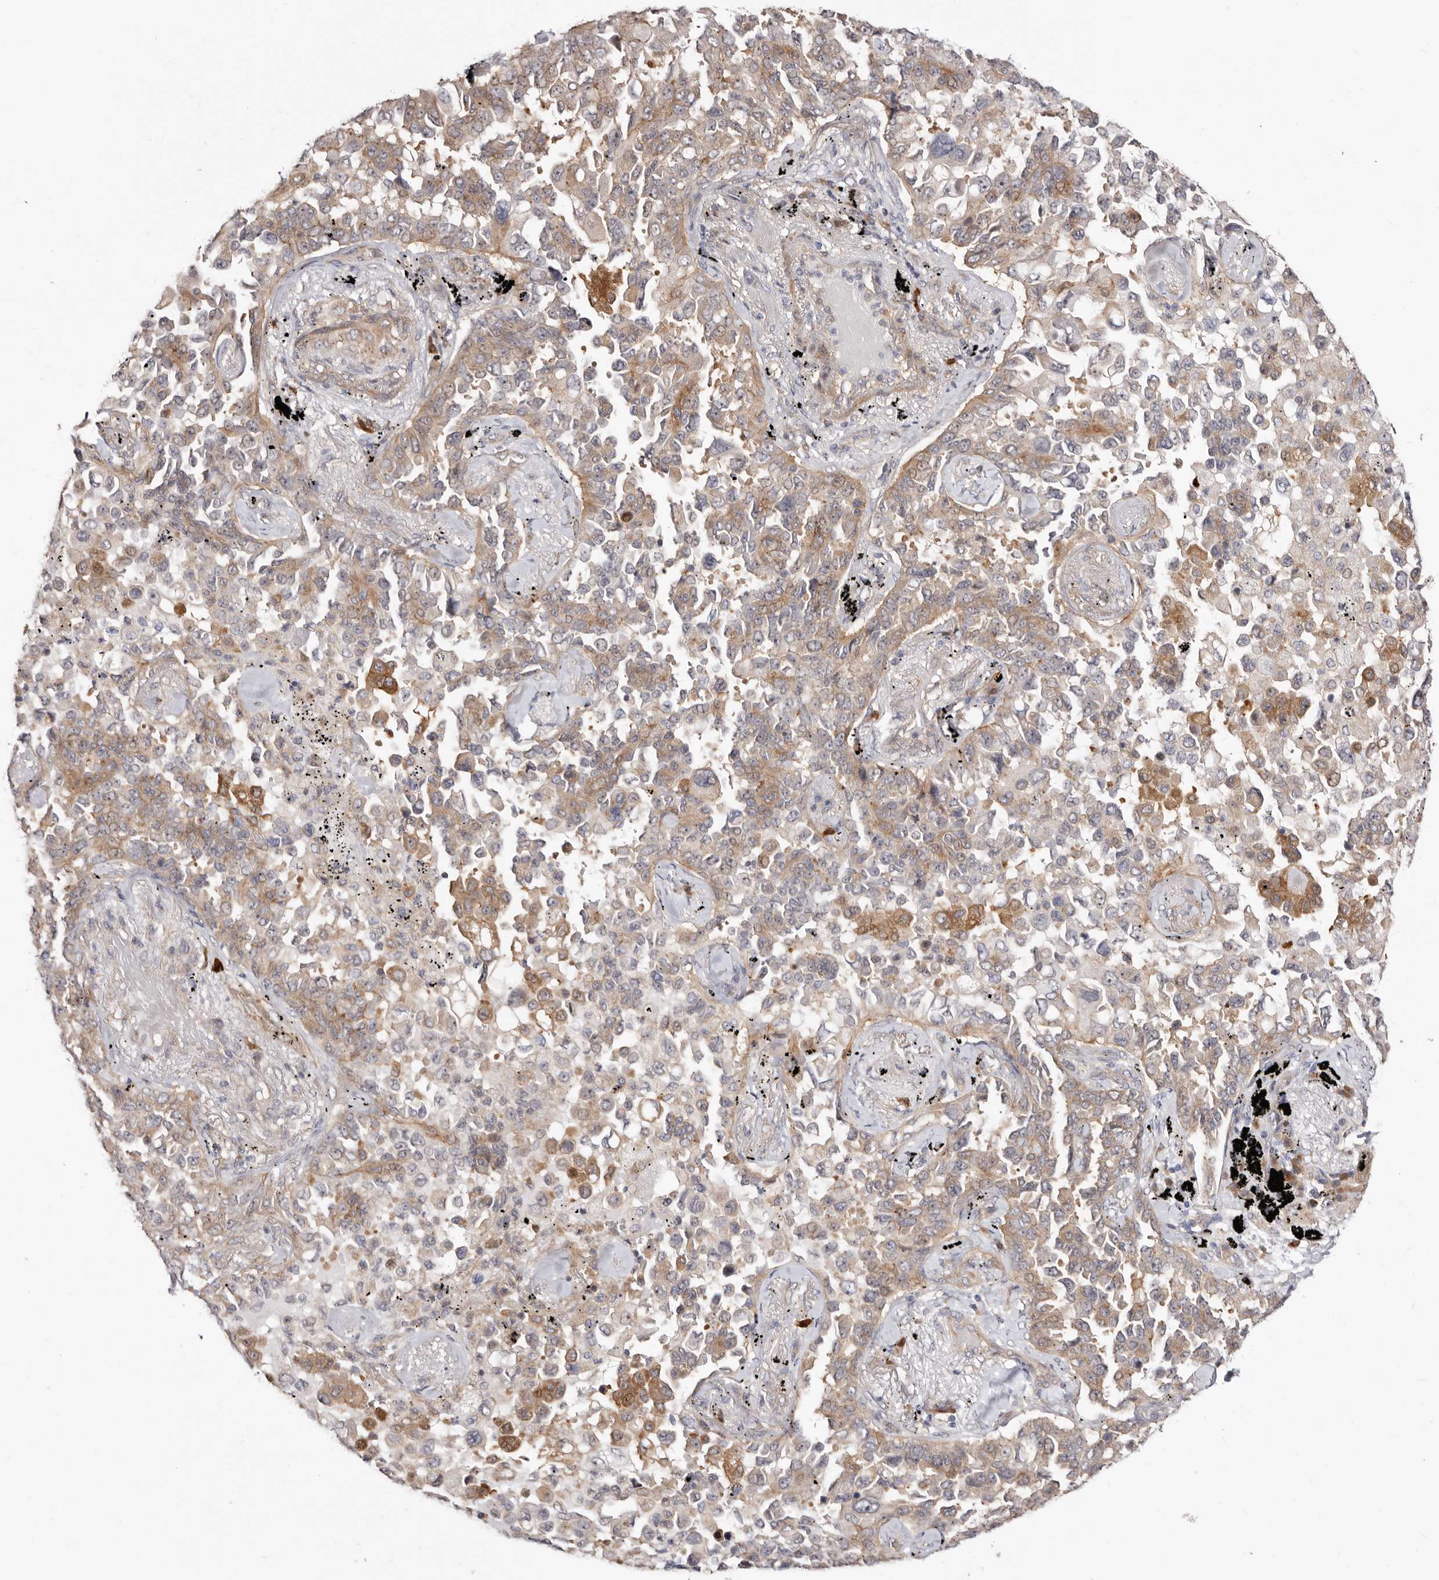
{"staining": {"intensity": "weak", "quantity": ">75%", "location": "cytoplasmic/membranous"}, "tissue": "lung cancer", "cell_type": "Tumor cells", "image_type": "cancer", "snomed": [{"axis": "morphology", "description": "Adenocarcinoma, NOS"}, {"axis": "topography", "description": "Lung"}], "caption": "Lung cancer (adenocarcinoma) stained for a protein (brown) shows weak cytoplasmic/membranous positive positivity in about >75% of tumor cells.", "gene": "GPATCH4", "patient": {"sex": "female", "age": 67}}